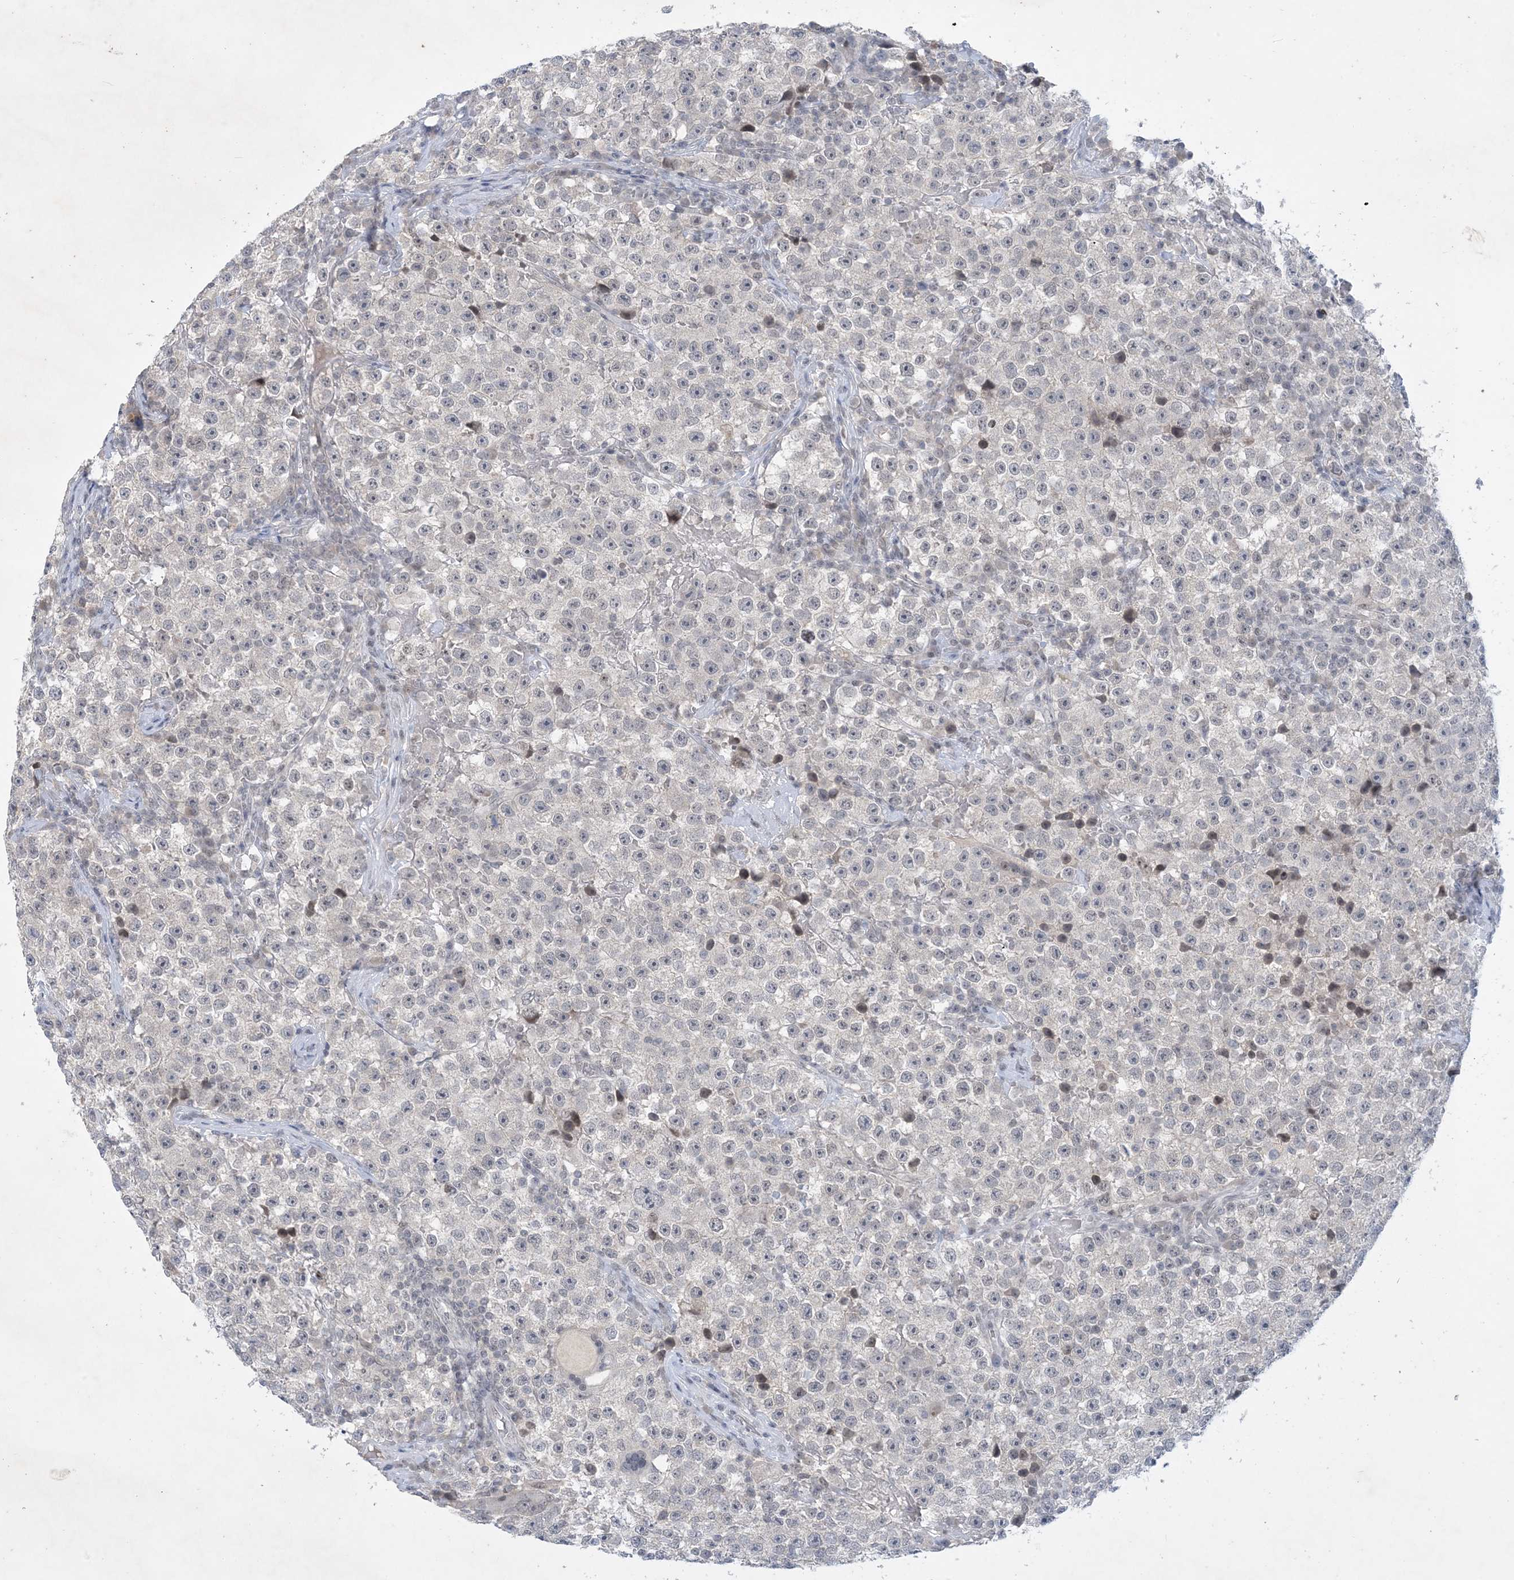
{"staining": {"intensity": "weak", "quantity": "<25%", "location": "nuclear"}, "tissue": "testis cancer", "cell_type": "Tumor cells", "image_type": "cancer", "snomed": [{"axis": "morphology", "description": "Seminoma, NOS"}, {"axis": "topography", "description": "Testis"}], "caption": "The histopathology image shows no significant positivity in tumor cells of testis seminoma.", "gene": "ZNF674", "patient": {"sex": "male", "age": 22}}